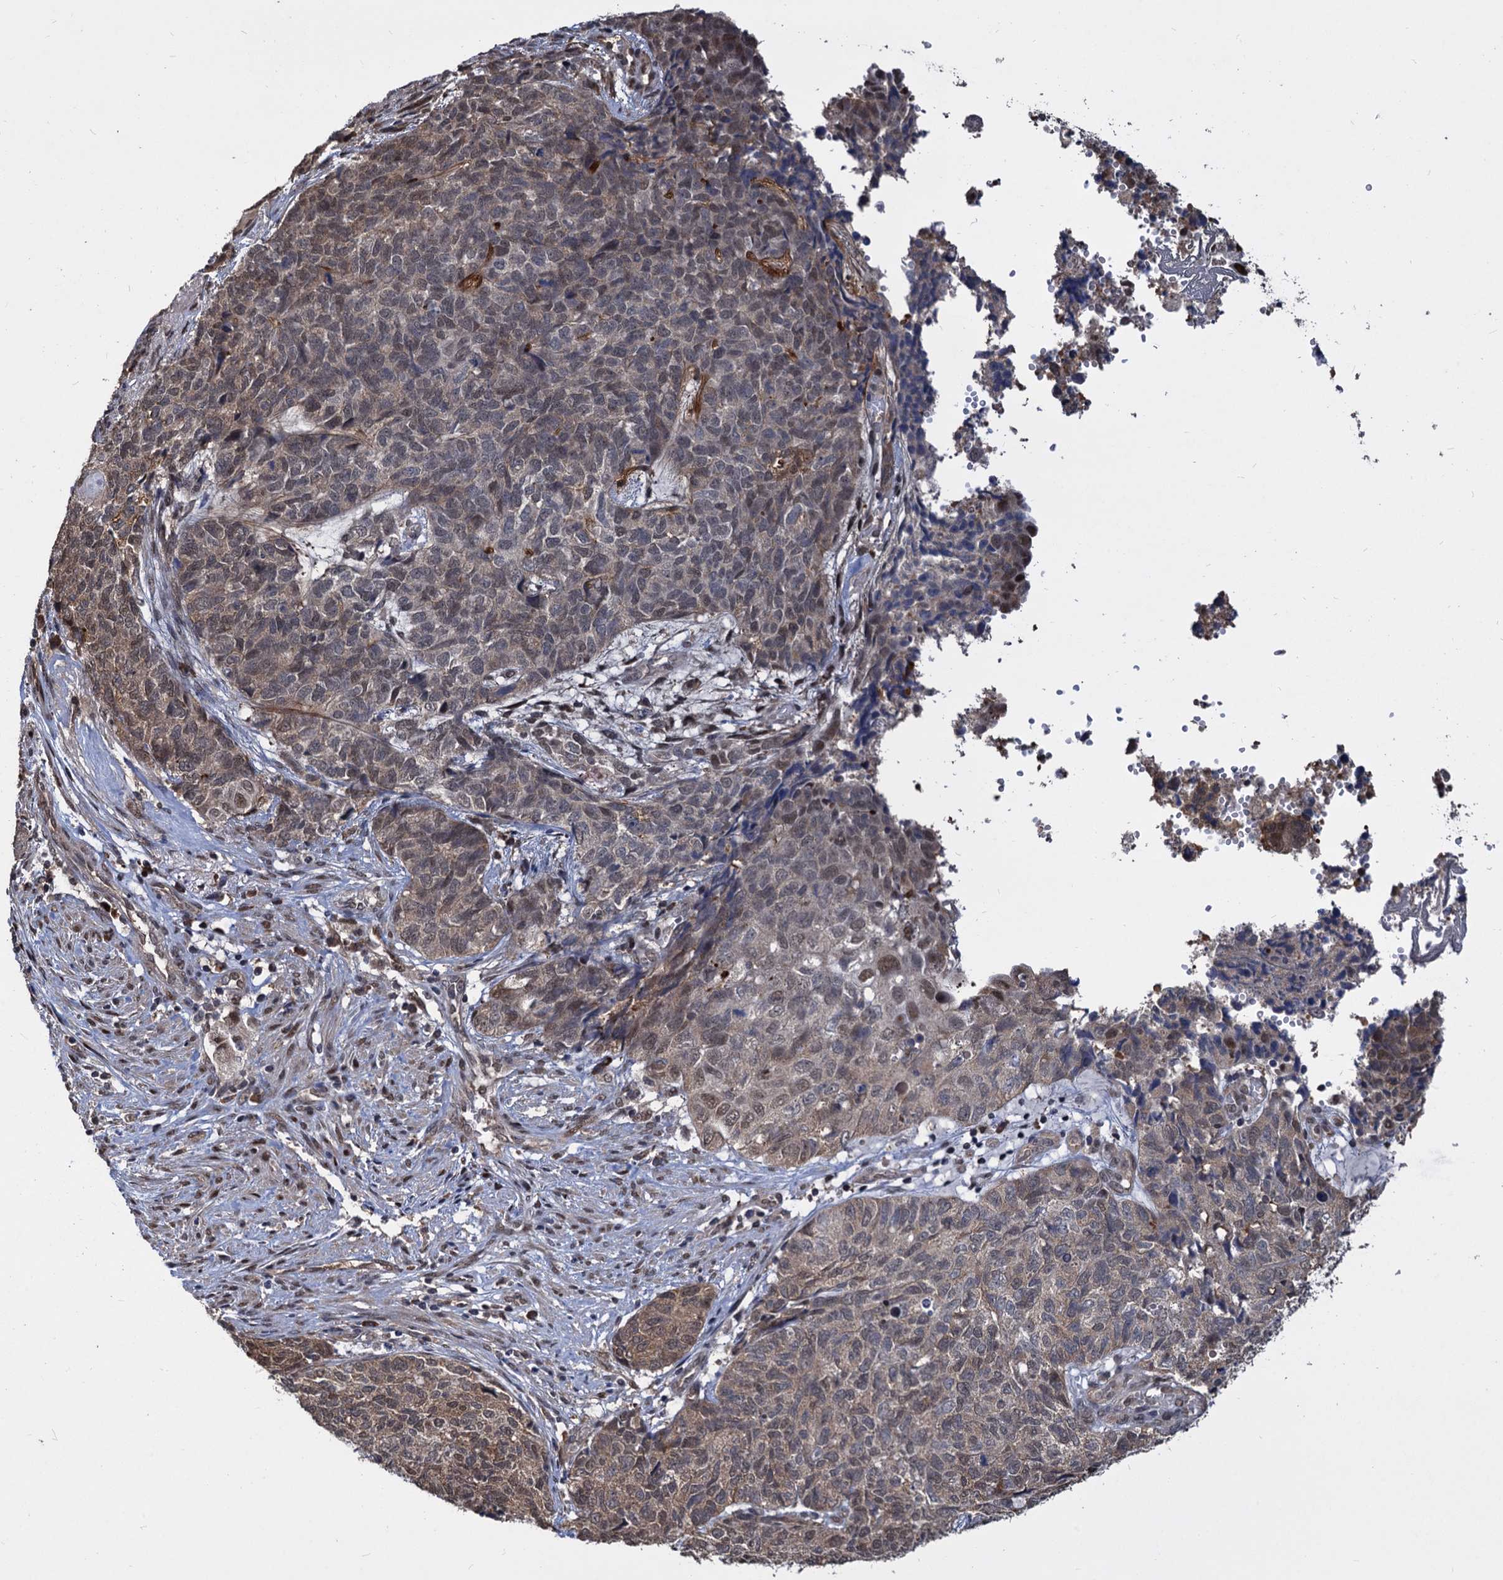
{"staining": {"intensity": "weak", "quantity": ">75%", "location": "cytoplasmic/membranous,nuclear"}, "tissue": "cervical cancer", "cell_type": "Tumor cells", "image_type": "cancer", "snomed": [{"axis": "morphology", "description": "Squamous cell carcinoma, NOS"}, {"axis": "topography", "description": "Cervix"}], "caption": "An image of human cervical cancer stained for a protein shows weak cytoplasmic/membranous and nuclear brown staining in tumor cells.", "gene": "PSMD4", "patient": {"sex": "female", "age": 63}}